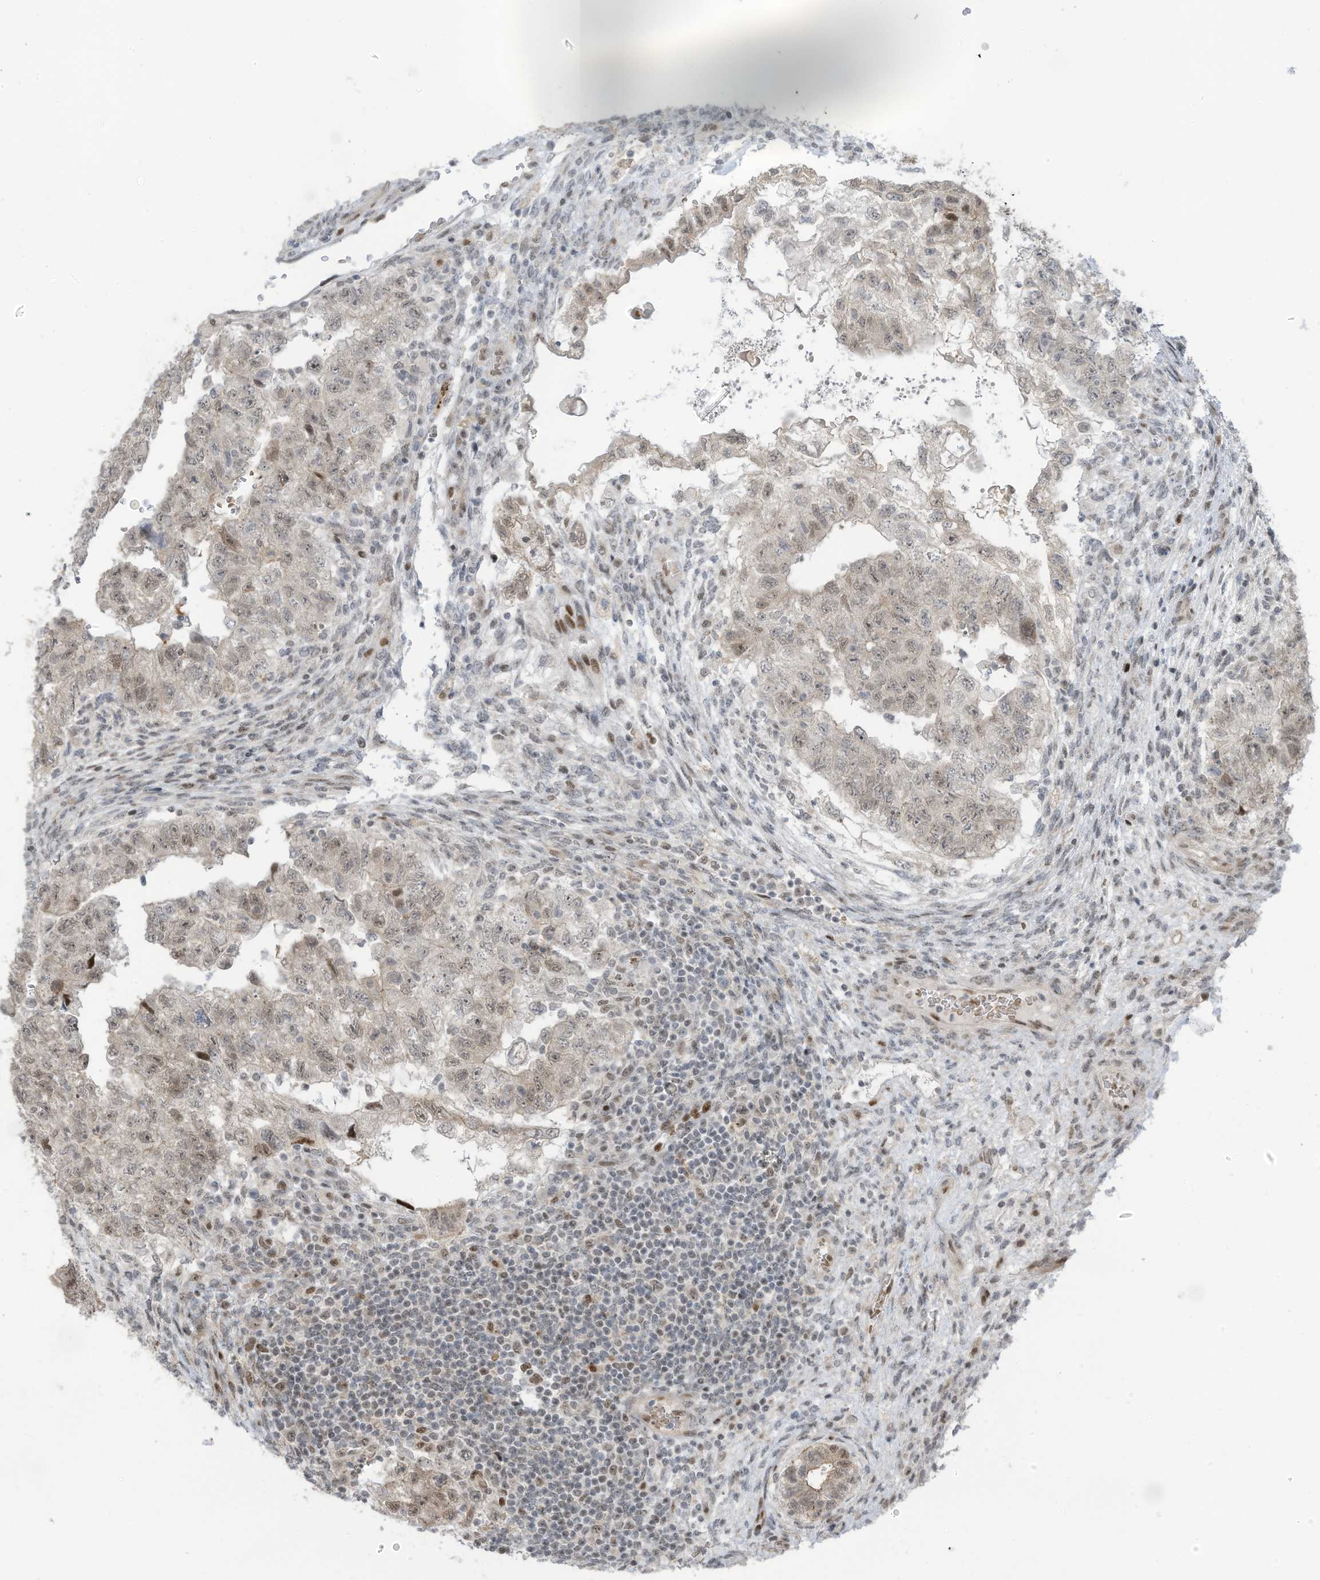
{"staining": {"intensity": "weak", "quantity": "25%-75%", "location": "nuclear"}, "tissue": "testis cancer", "cell_type": "Tumor cells", "image_type": "cancer", "snomed": [{"axis": "morphology", "description": "Carcinoma, Embryonal, NOS"}, {"axis": "topography", "description": "Testis"}], "caption": "Immunohistochemistry of human embryonal carcinoma (testis) shows low levels of weak nuclear positivity in about 25%-75% of tumor cells. The staining is performed using DAB brown chromogen to label protein expression. The nuclei are counter-stained blue using hematoxylin.", "gene": "ZCWPW2", "patient": {"sex": "male", "age": 36}}